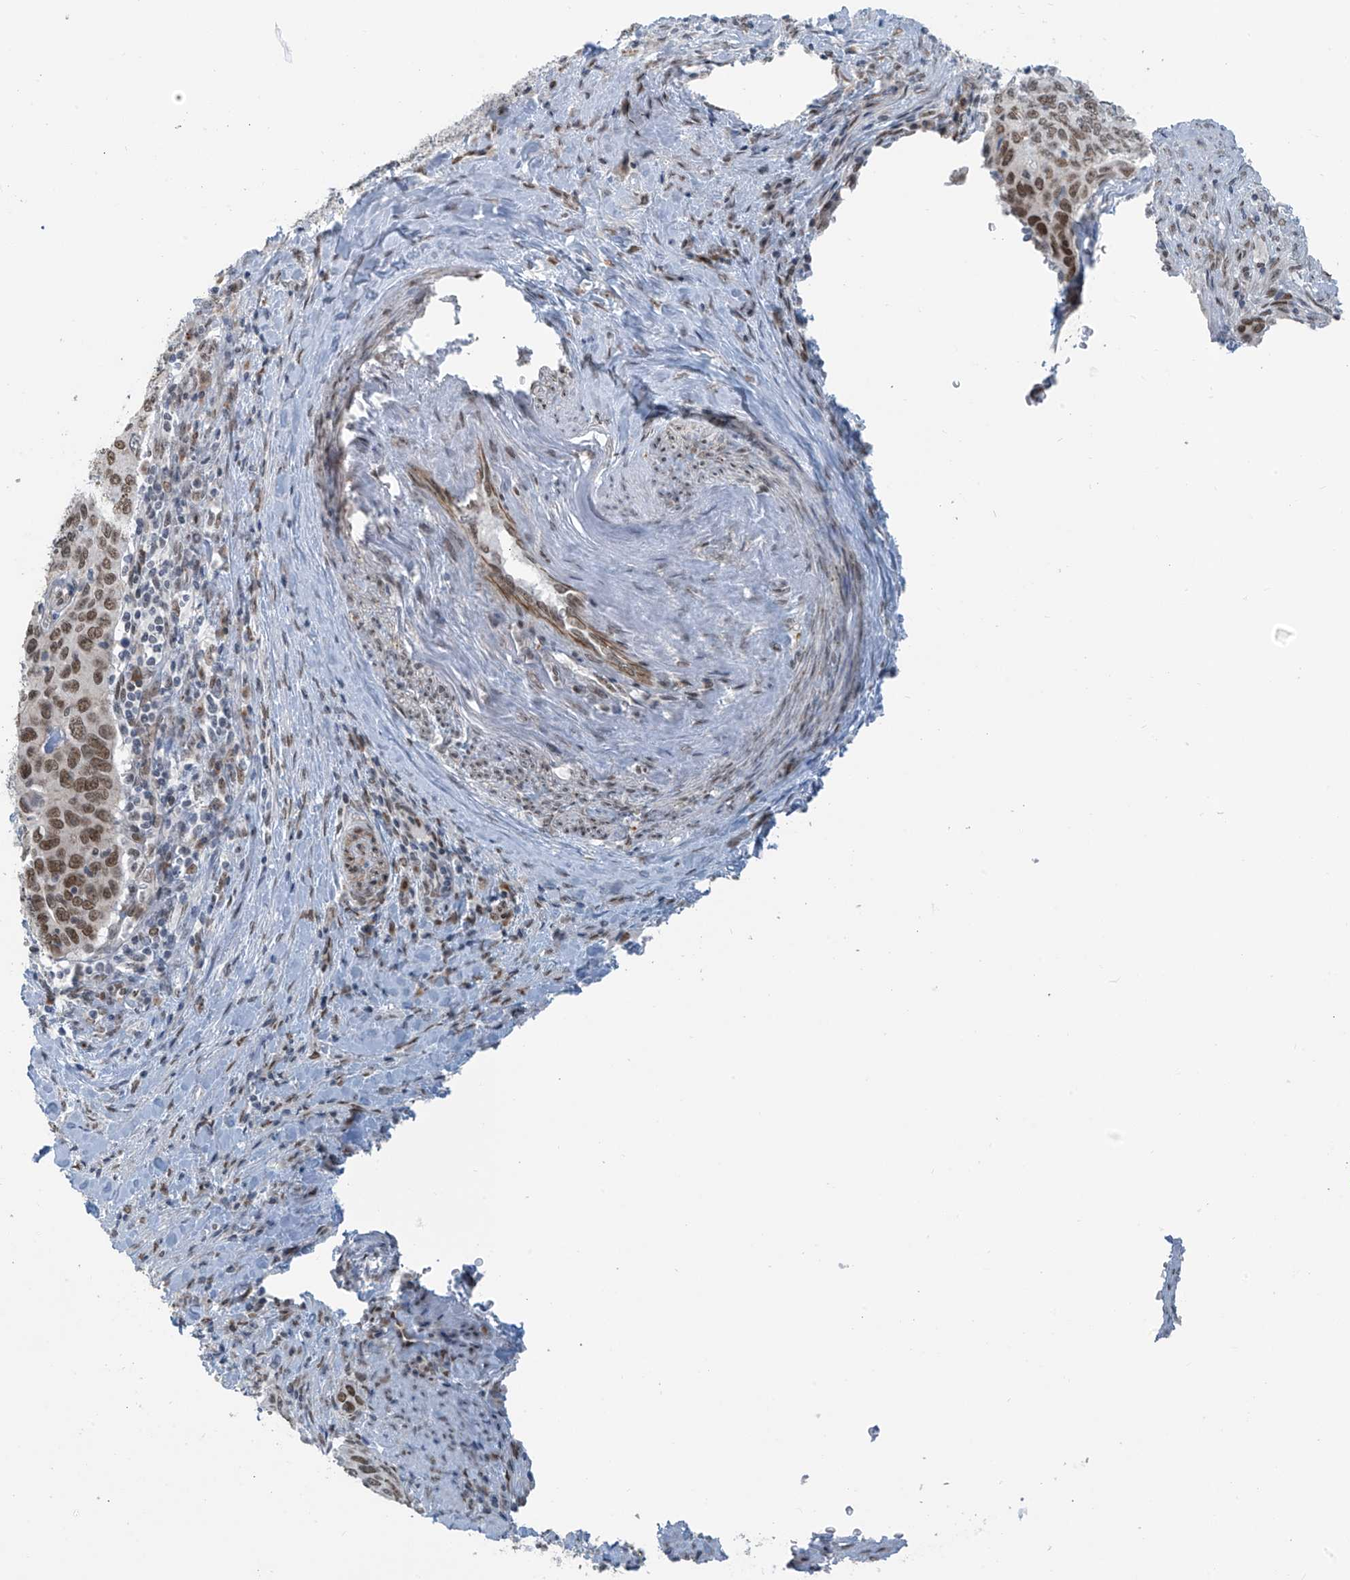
{"staining": {"intensity": "moderate", "quantity": ">75%", "location": "nuclear"}, "tissue": "cervical cancer", "cell_type": "Tumor cells", "image_type": "cancer", "snomed": [{"axis": "morphology", "description": "Squamous cell carcinoma, NOS"}, {"axis": "topography", "description": "Cervix"}], "caption": "A medium amount of moderate nuclear expression is present in approximately >75% of tumor cells in cervical squamous cell carcinoma tissue. Nuclei are stained in blue.", "gene": "MCM9", "patient": {"sex": "female", "age": 60}}